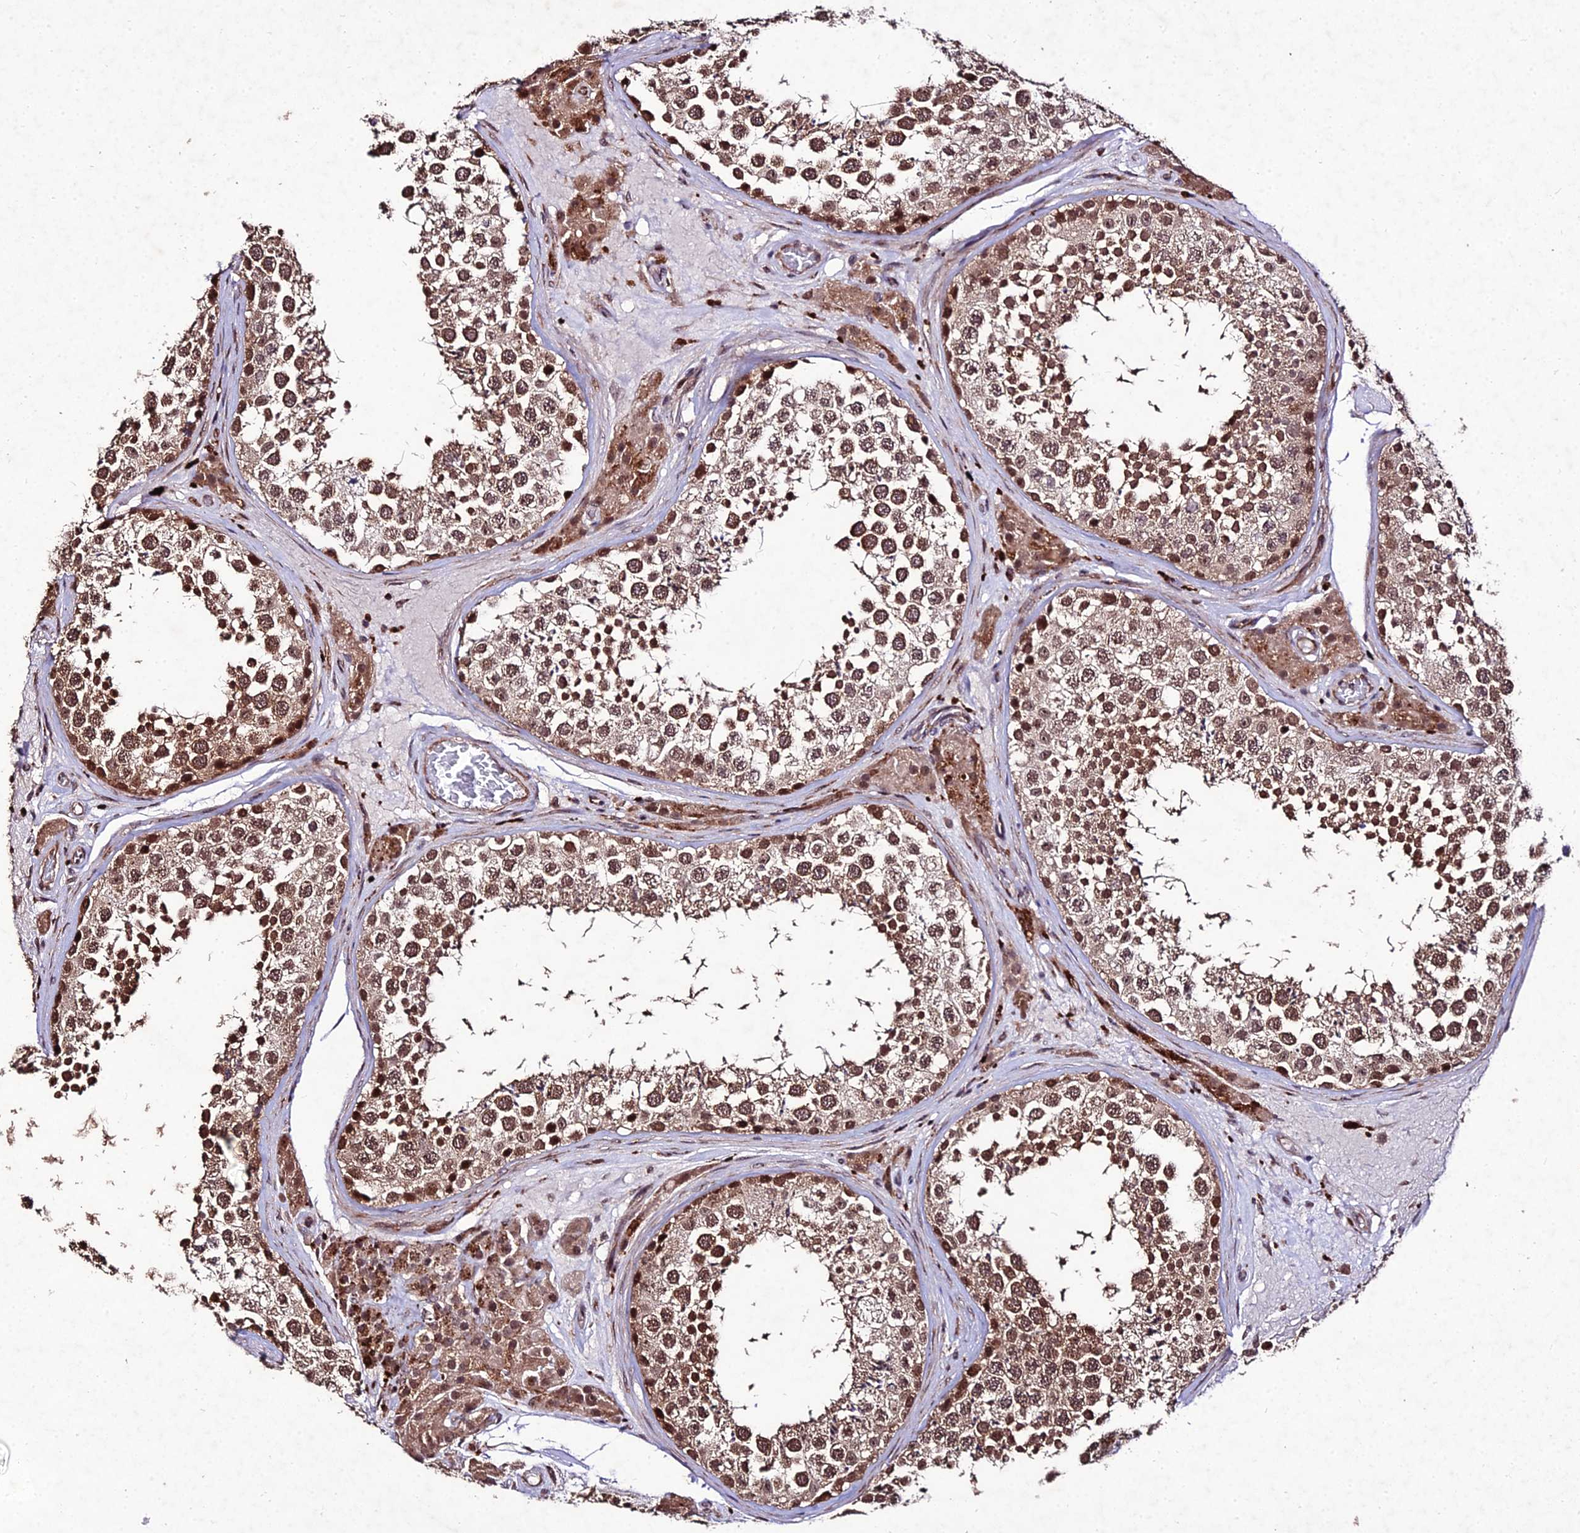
{"staining": {"intensity": "strong", "quantity": ">75%", "location": "cytoplasmic/membranous,nuclear"}, "tissue": "testis", "cell_type": "Cells in seminiferous ducts", "image_type": "normal", "snomed": [{"axis": "morphology", "description": "Normal tissue, NOS"}, {"axis": "topography", "description": "Testis"}], "caption": "Protein staining shows strong cytoplasmic/membranous,nuclear staining in approximately >75% of cells in seminiferous ducts in normal testis. Using DAB (3,3'-diaminobenzidine) (brown) and hematoxylin (blue) stains, captured at high magnification using brightfield microscopy.", "gene": "ZNF766", "patient": {"sex": "male", "age": 46}}